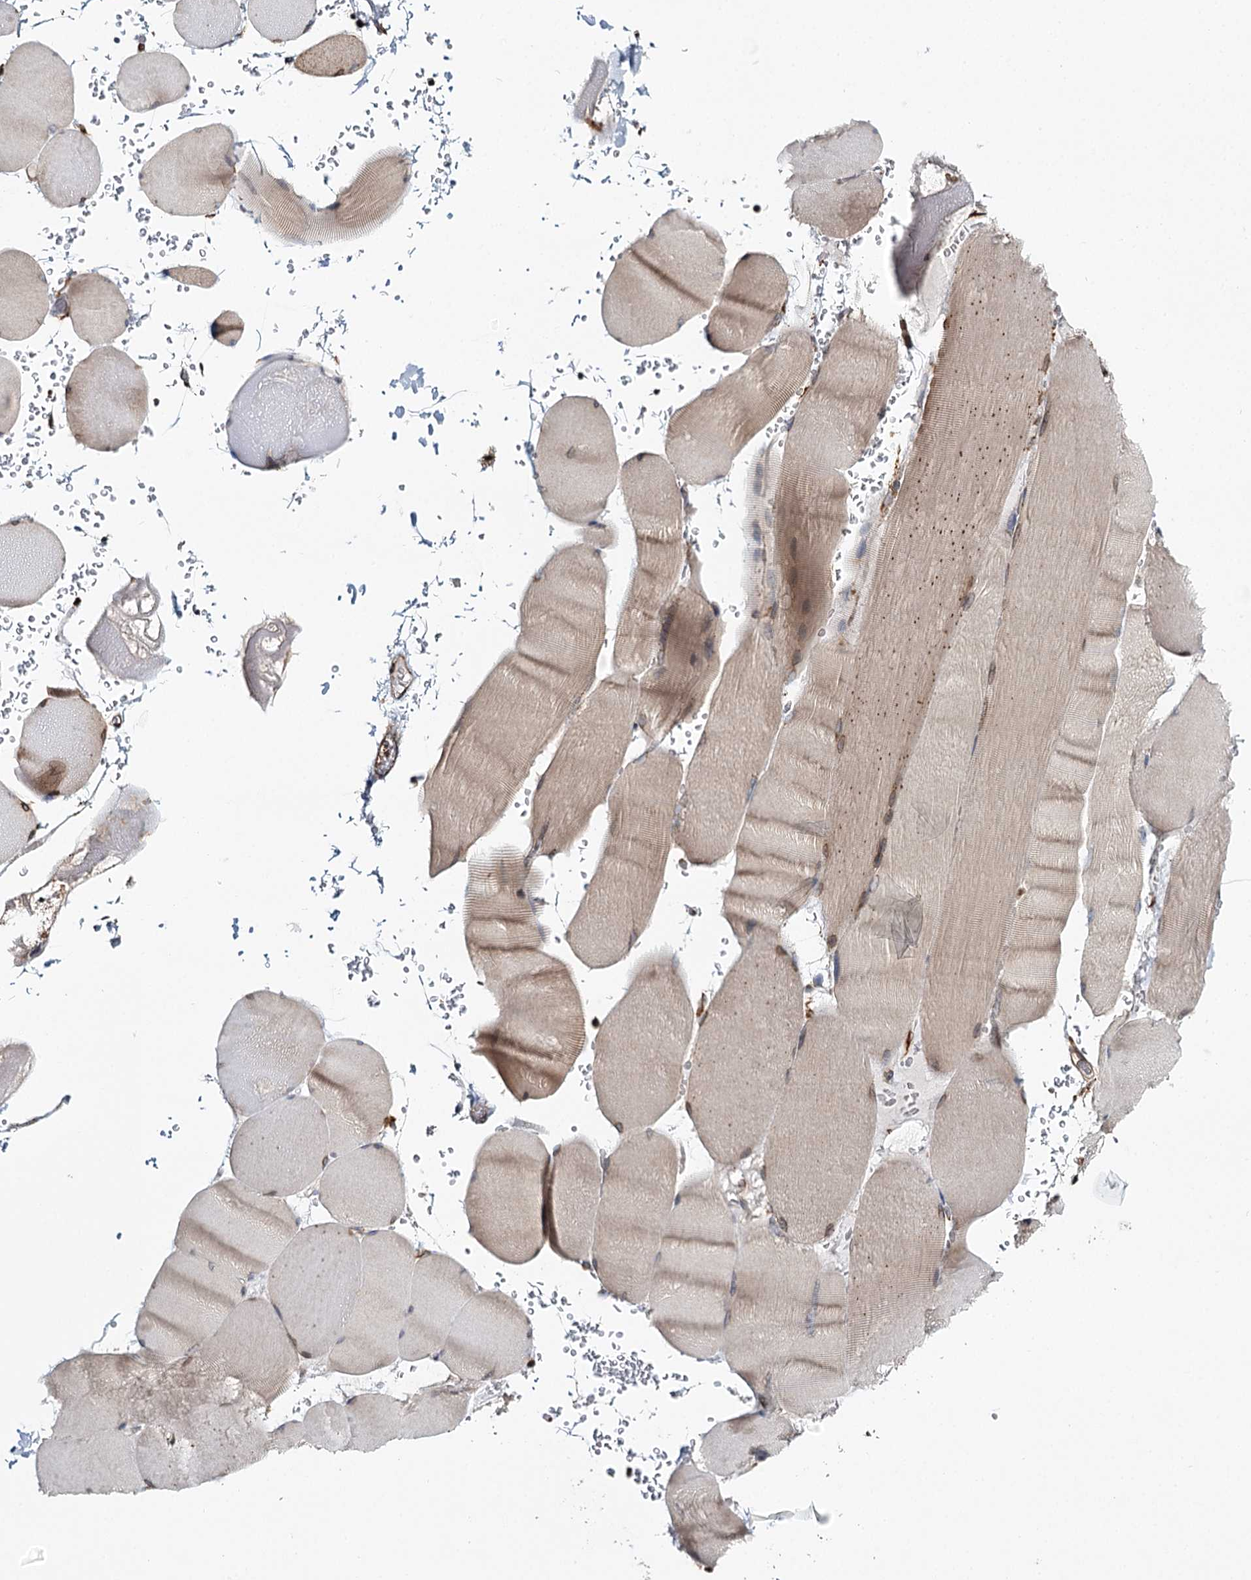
{"staining": {"intensity": "weak", "quantity": "25%-75%", "location": "cytoplasmic/membranous,nuclear"}, "tissue": "skeletal muscle", "cell_type": "Myocytes", "image_type": "normal", "snomed": [{"axis": "morphology", "description": "Normal tissue, NOS"}, {"axis": "topography", "description": "Skeletal muscle"}, {"axis": "topography", "description": "Head-Neck"}], "caption": "Protein expression analysis of normal human skeletal muscle reveals weak cytoplasmic/membranous,nuclear expression in approximately 25%-75% of myocytes.", "gene": "TAS1R1", "patient": {"sex": "male", "age": 66}}